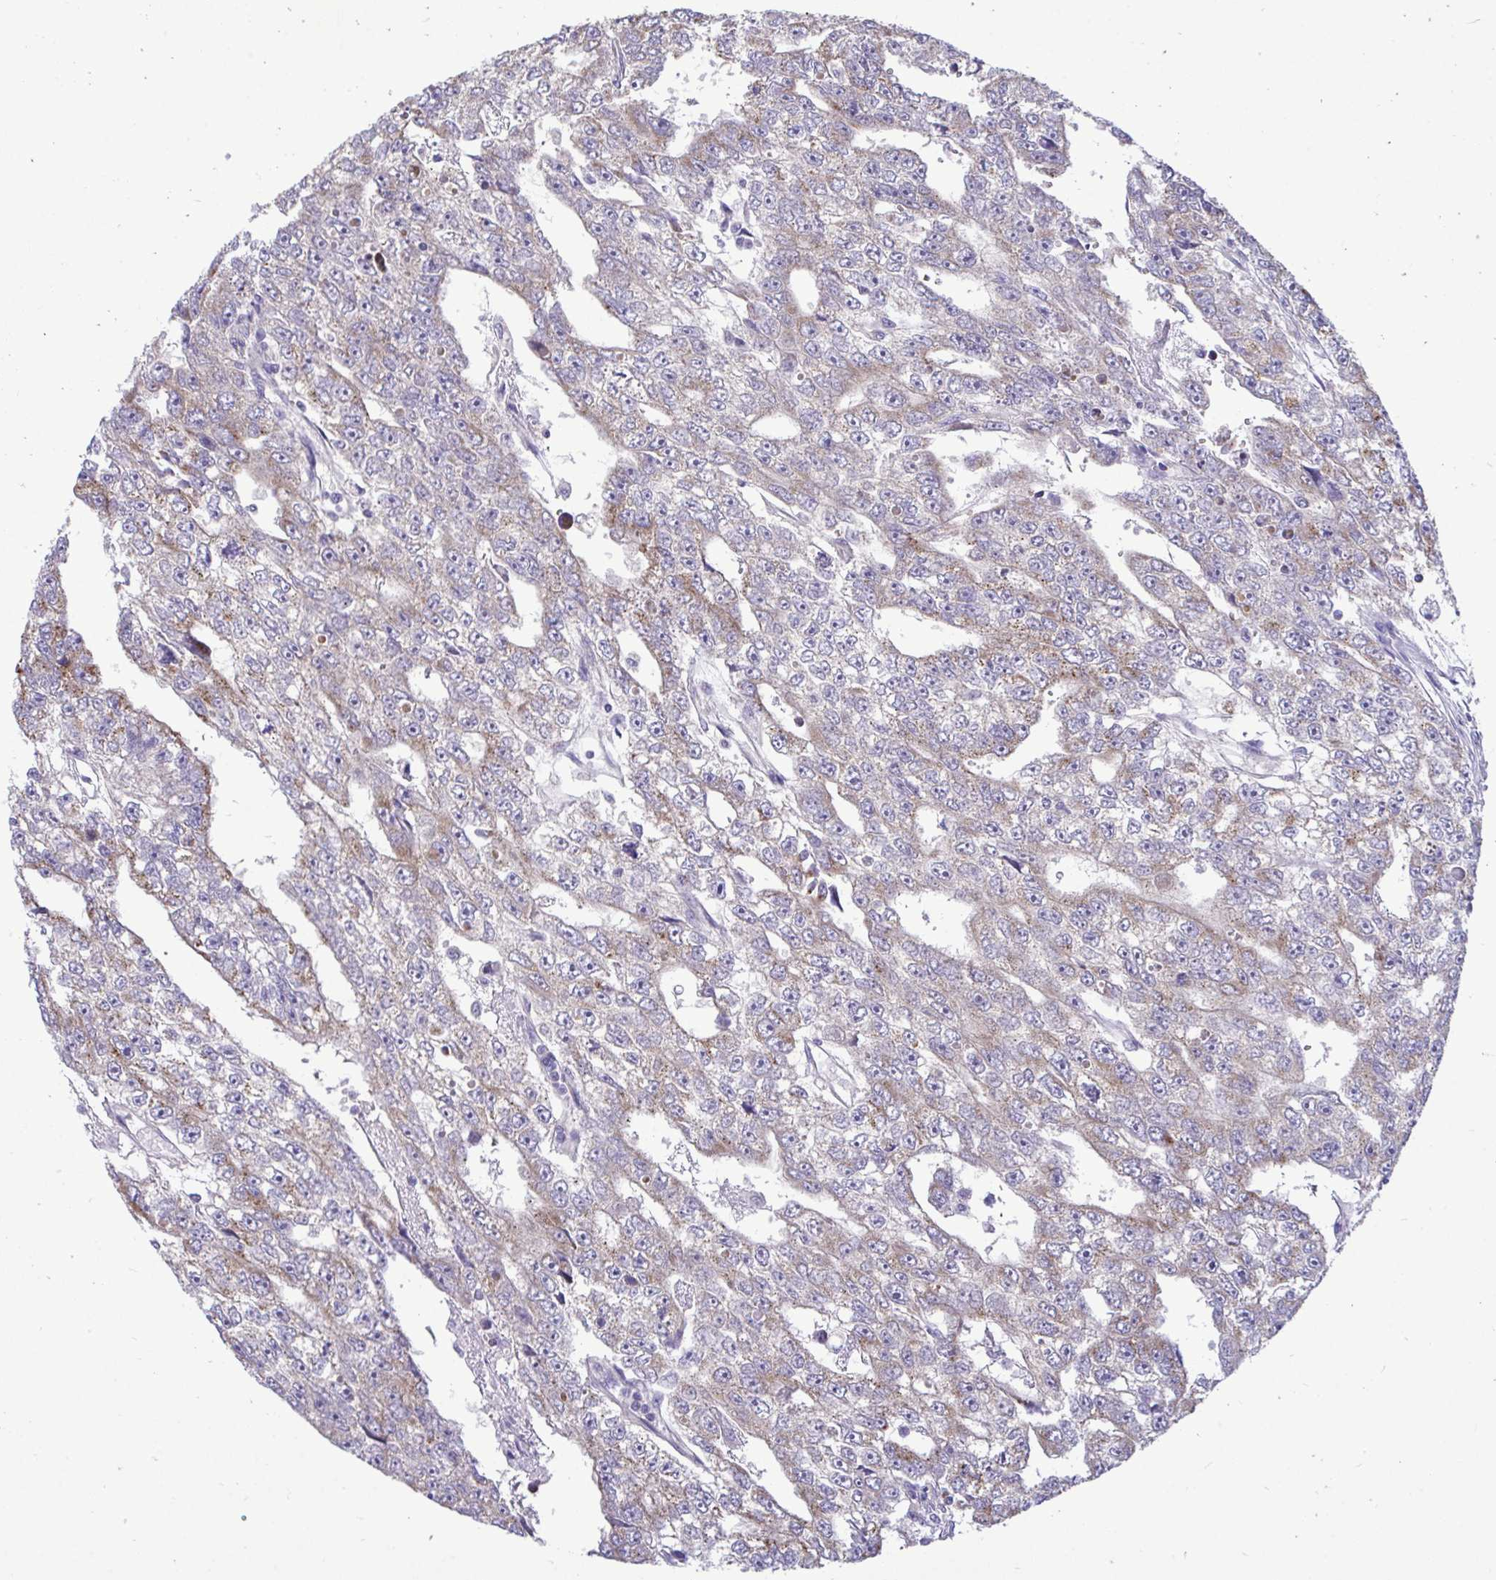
{"staining": {"intensity": "weak", "quantity": ">75%", "location": "cytoplasmic/membranous"}, "tissue": "testis cancer", "cell_type": "Tumor cells", "image_type": "cancer", "snomed": [{"axis": "morphology", "description": "Carcinoma, Embryonal, NOS"}, {"axis": "topography", "description": "Testis"}], "caption": "This micrograph demonstrates immunohistochemistry (IHC) staining of human testis embryonal carcinoma, with low weak cytoplasmic/membranous expression in about >75% of tumor cells.", "gene": "SARS2", "patient": {"sex": "male", "age": 20}}